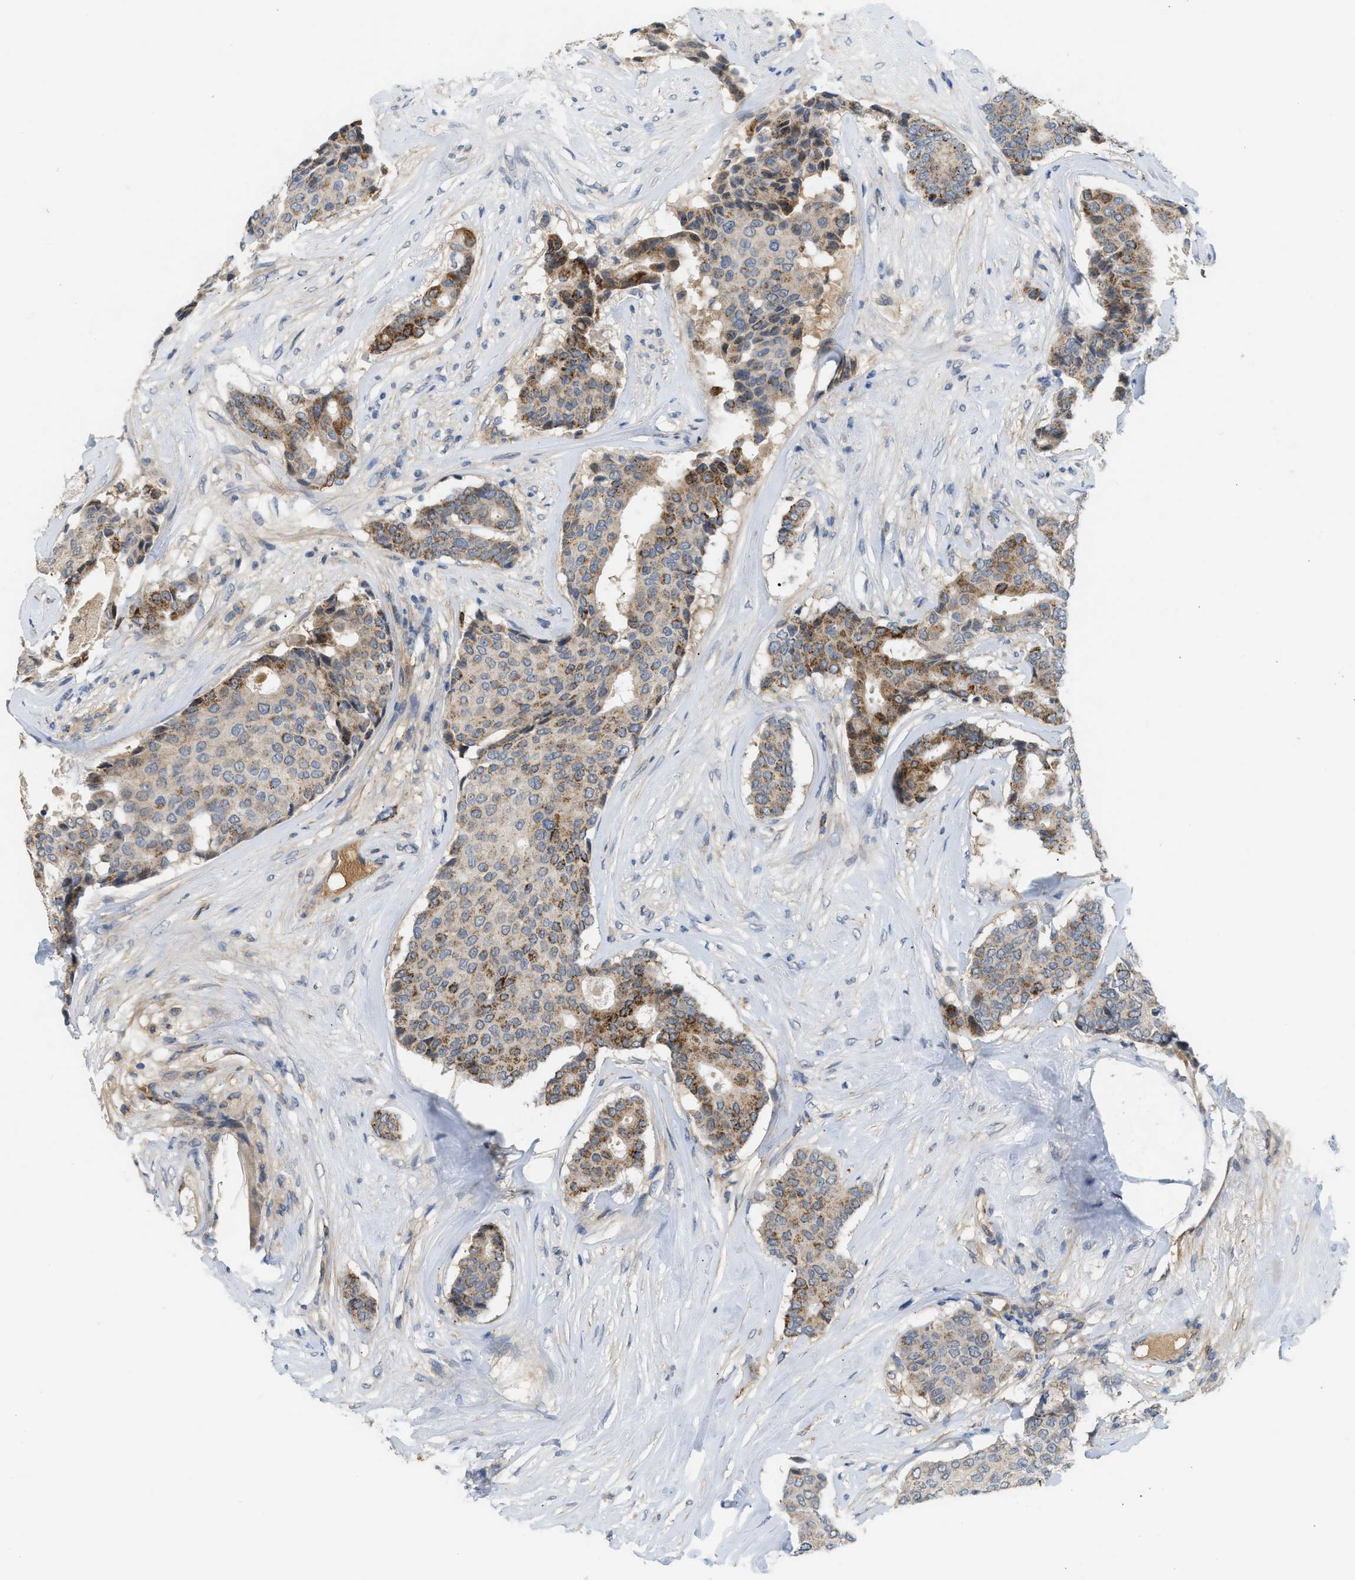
{"staining": {"intensity": "moderate", "quantity": "<25%", "location": "cytoplasmic/membranous"}, "tissue": "breast cancer", "cell_type": "Tumor cells", "image_type": "cancer", "snomed": [{"axis": "morphology", "description": "Duct carcinoma"}, {"axis": "topography", "description": "Breast"}], "caption": "This image exhibits immunohistochemistry staining of human breast cancer (intraductal carcinoma), with low moderate cytoplasmic/membranous staining in about <25% of tumor cells.", "gene": "RHBDF2", "patient": {"sex": "female", "age": 75}}